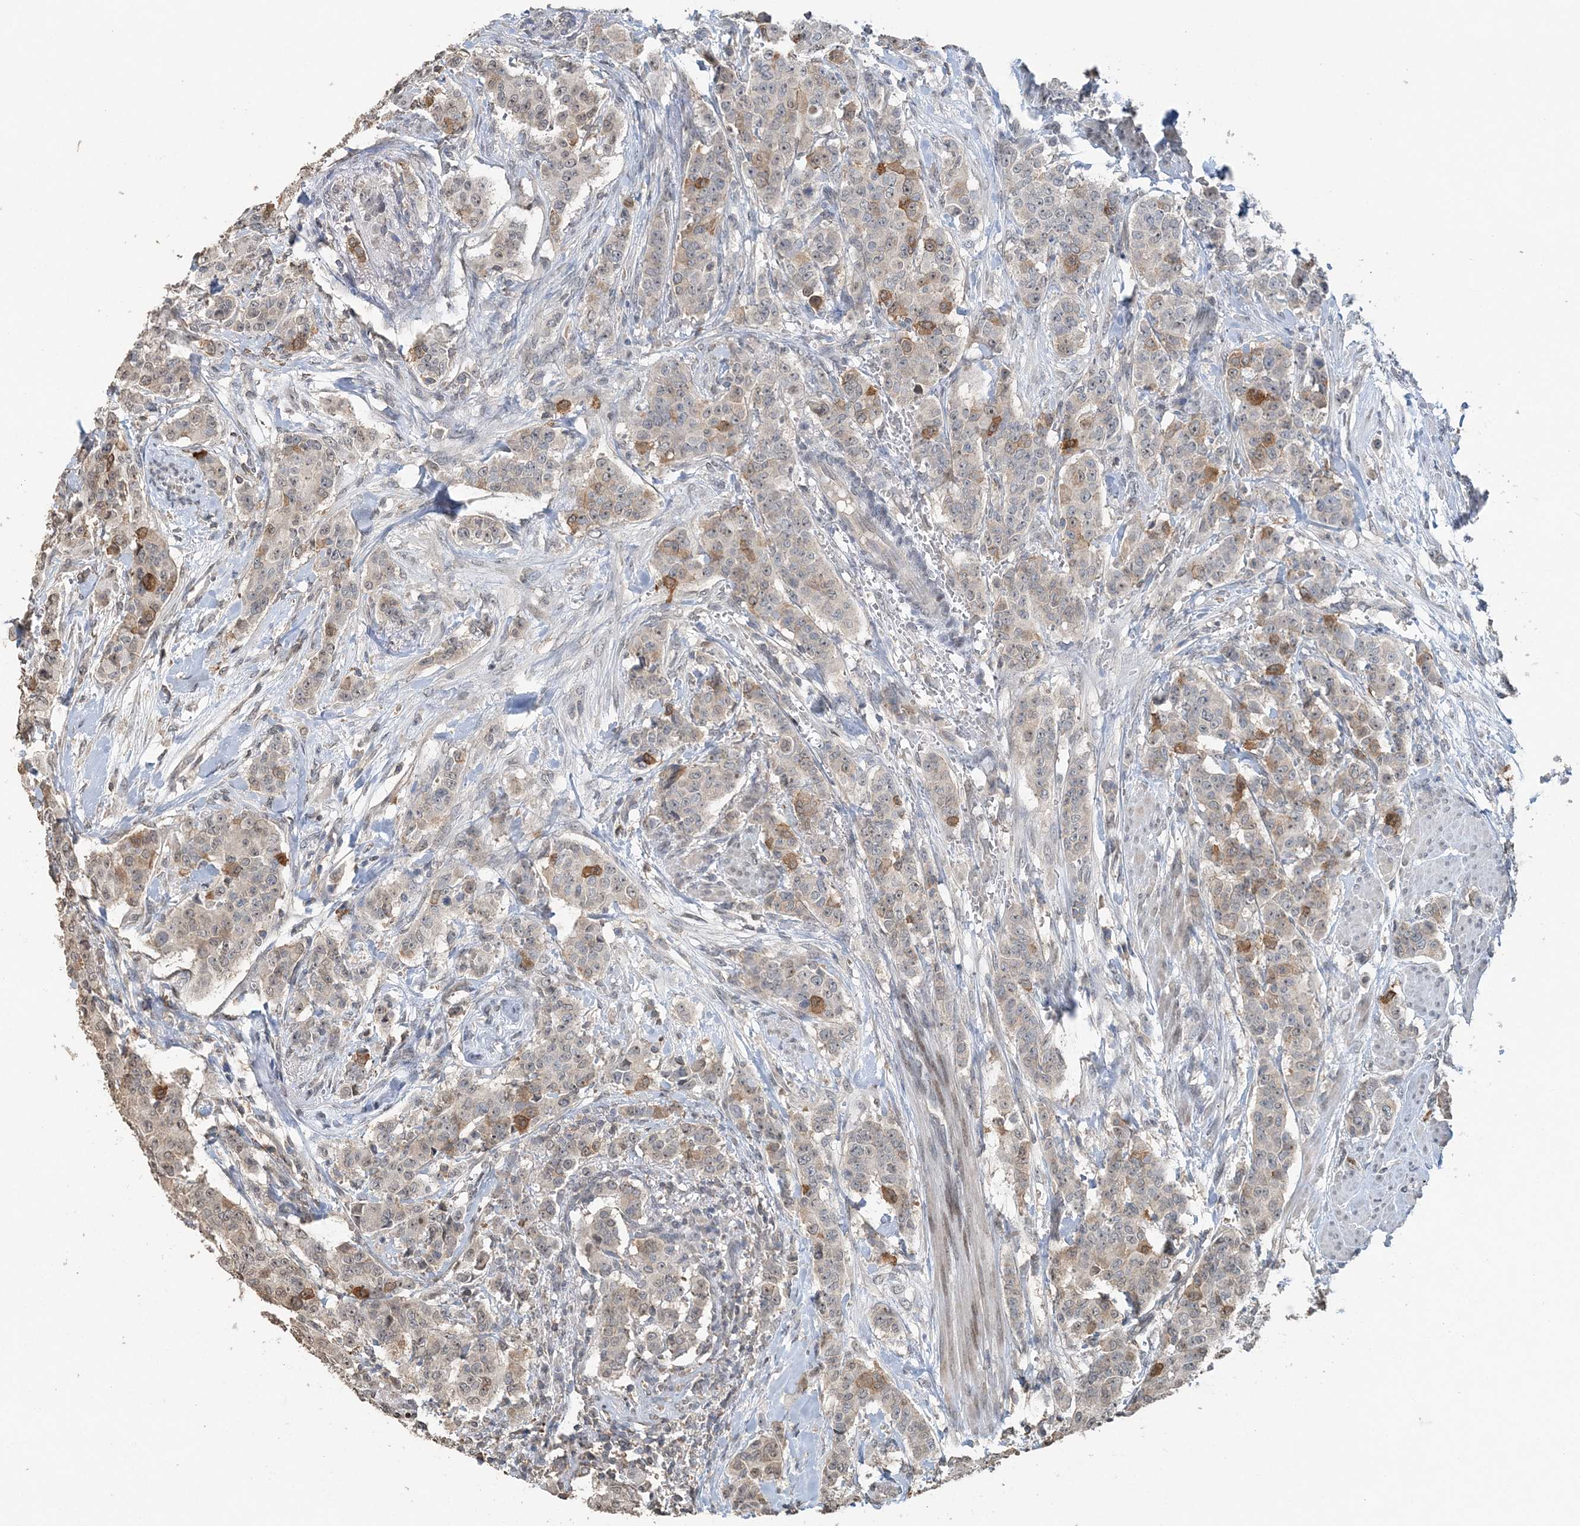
{"staining": {"intensity": "moderate", "quantity": "<25%", "location": "cytoplasmic/membranous"}, "tissue": "breast cancer", "cell_type": "Tumor cells", "image_type": "cancer", "snomed": [{"axis": "morphology", "description": "Duct carcinoma"}, {"axis": "topography", "description": "Breast"}], "caption": "This image demonstrates IHC staining of human breast invasive ductal carcinoma, with low moderate cytoplasmic/membranous expression in about <25% of tumor cells.", "gene": "FAM110A", "patient": {"sex": "female", "age": 40}}